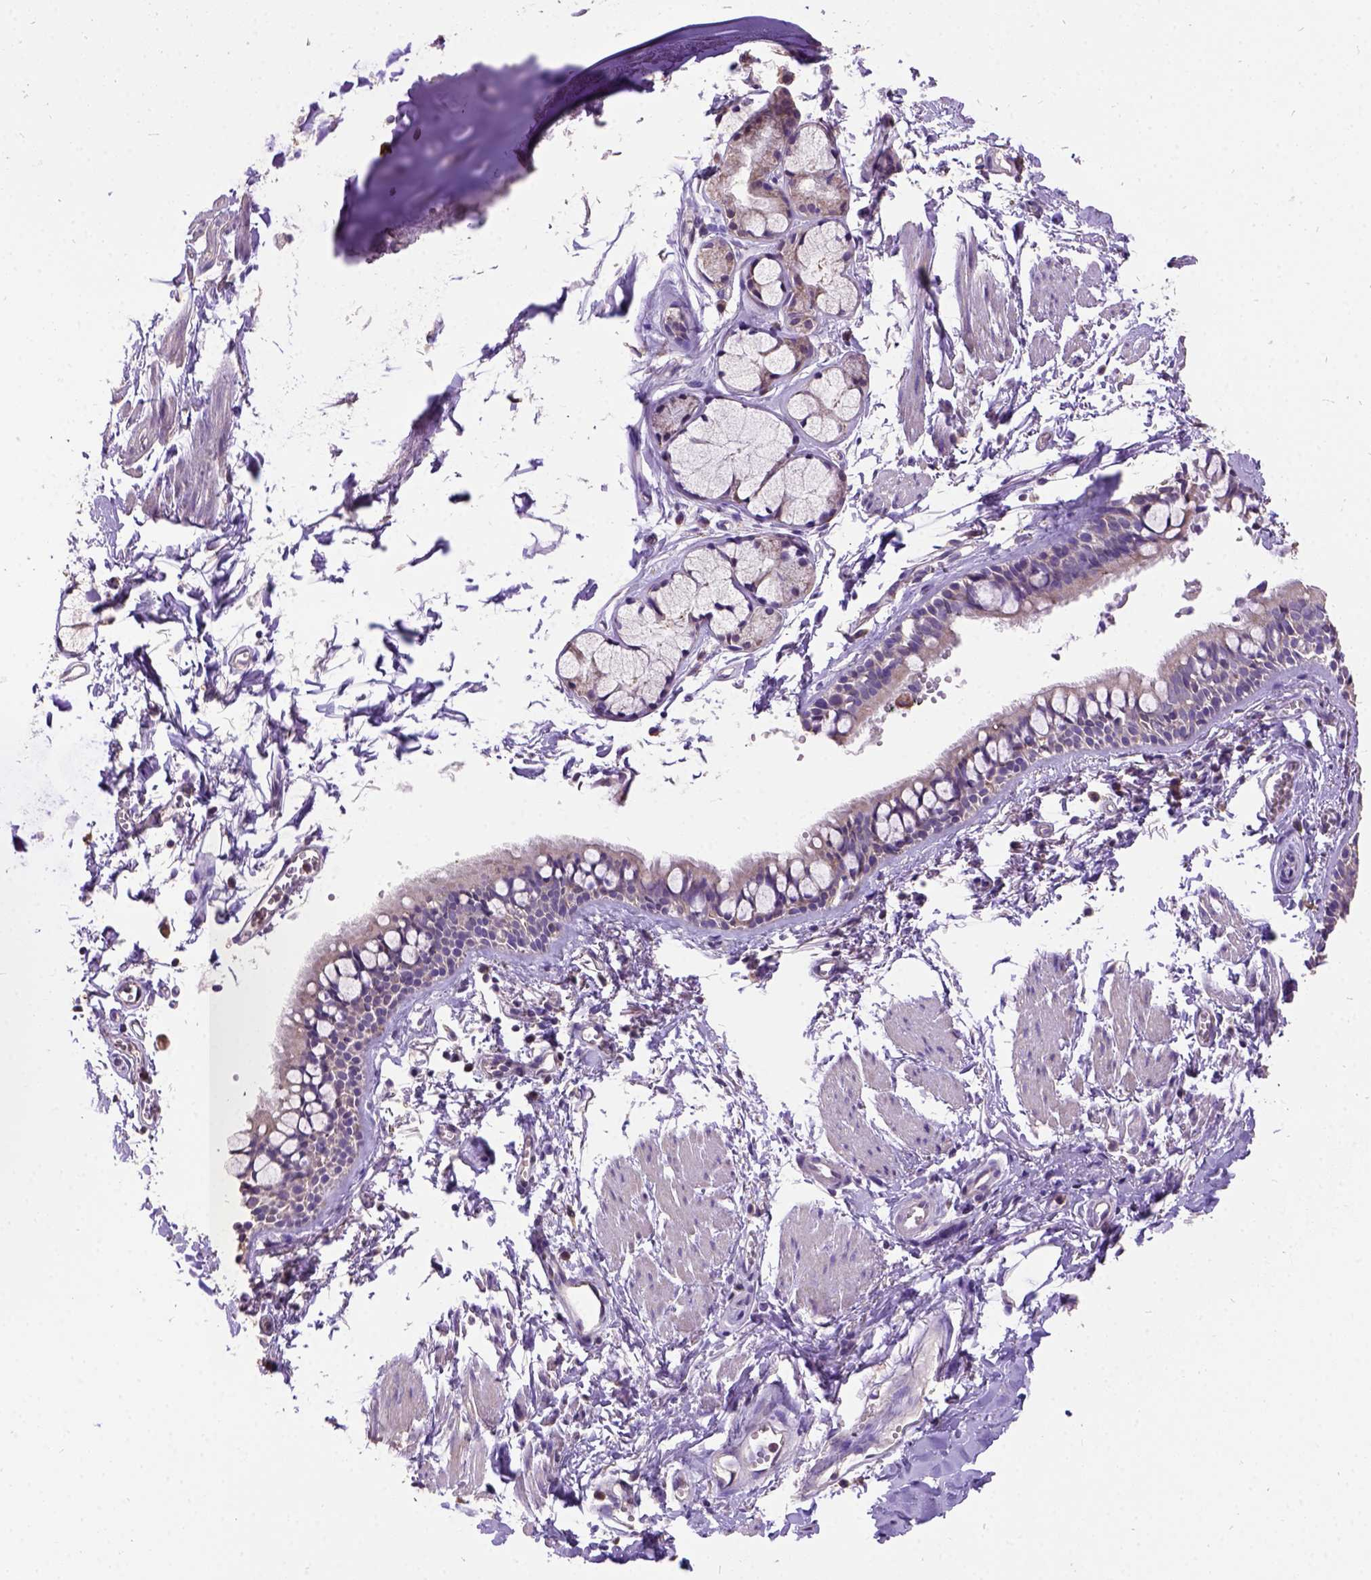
{"staining": {"intensity": "negative", "quantity": "none", "location": "none"}, "tissue": "bronchus", "cell_type": "Respiratory epithelial cells", "image_type": "normal", "snomed": [{"axis": "morphology", "description": "Normal tissue, NOS"}, {"axis": "topography", "description": "Bronchus"}], "caption": "Human bronchus stained for a protein using immunohistochemistry displays no staining in respiratory epithelial cells.", "gene": "DQX1", "patient": {"sex": "female", "age": 59}}